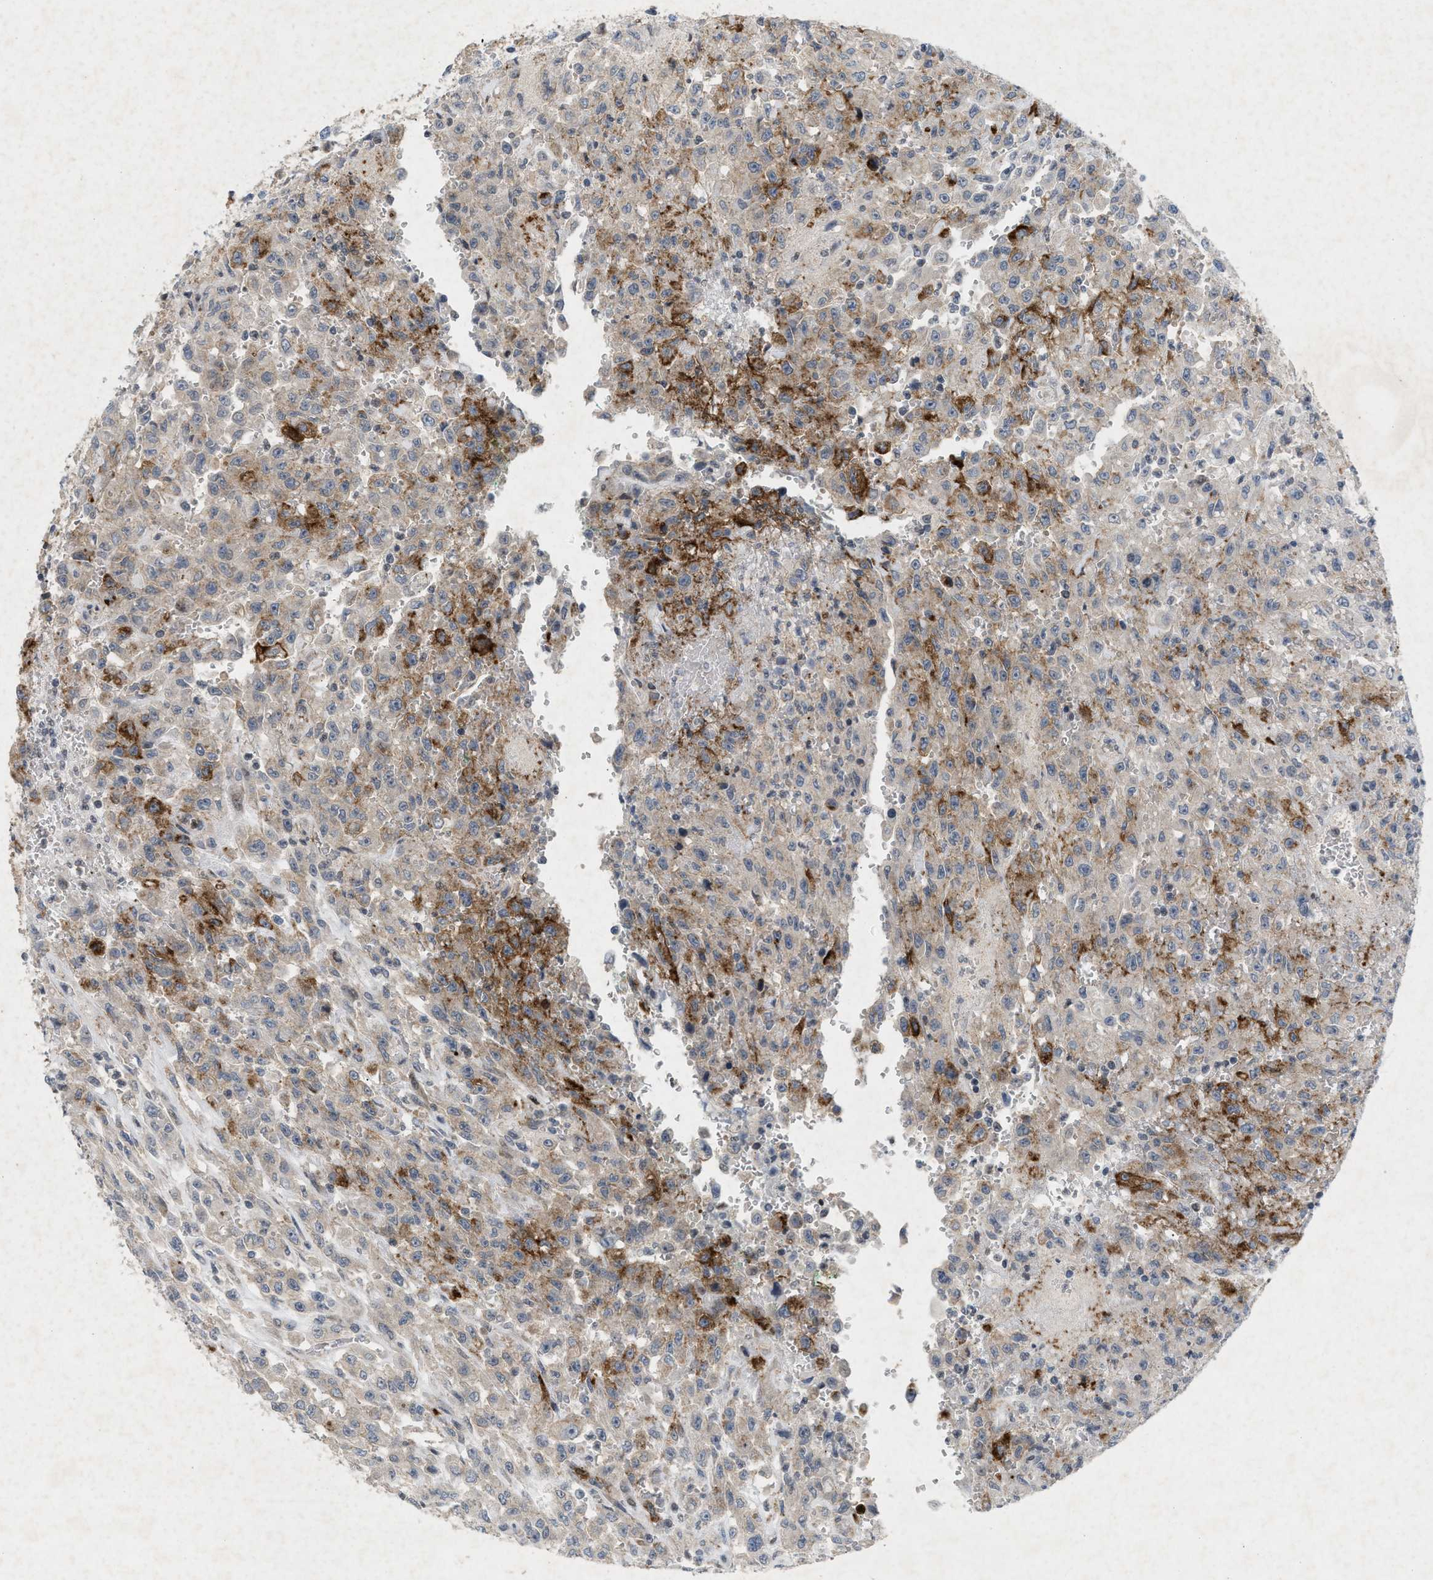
{"staining": {"intensity": "strong", "quantity": "<25%", "location": "cytoplasmic/membranous"}, "tissue": "urothelial cancer", "cell_type": "Tumor cells", "image_type": "cancer", "snomed": [{"axis": "morphology", "description": "Urothelial carcinoma, High grade"}, {"axis": "topography", "description": "Urinary bladder"}], "caption": "An image of human urothelial cancer stained for a protein shows strong cytoplasmic/membranous brown staining in tumor cells.", "gene": "ZPR1", "patient": {"sex": "male", "age": 46}}